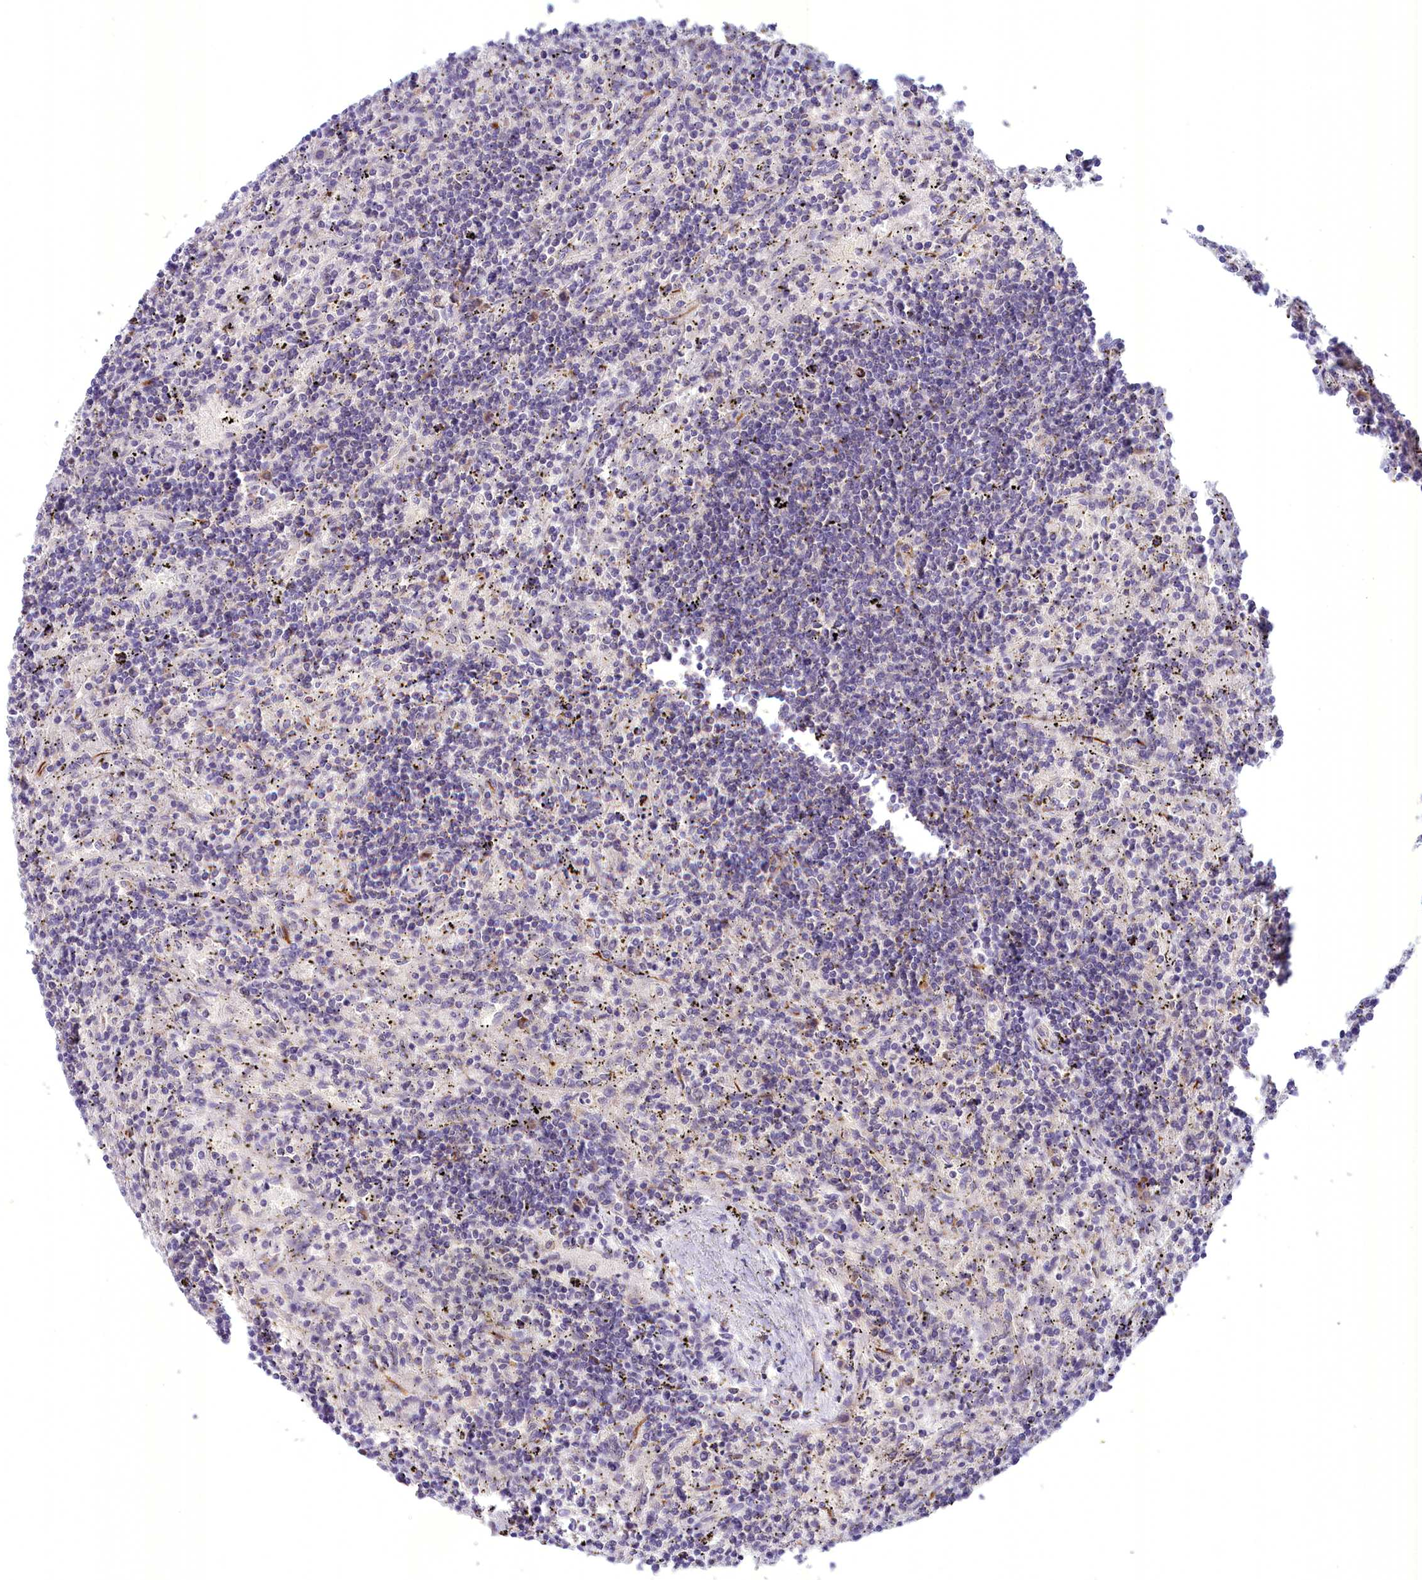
{"staining": {"intensity": "negative", "quantity": "none", "location": "none"}, "tissue": "lymphoma", "cell_type": "Tumor cells", "image_type": "cancer", "snomed": [{"axis": "morphology", "description": "Malignant lymphoma, non-Hodgkin's type, Low grade"}, {"axis": "topography", "description": "Spleen"}], "caption": "Tumor cells show no significant protein staining in low-grade malignant lymphoma, non-Hodgkin's type.", "gene": "FAM149B1", "patient": {"sex": "male", "age": 76}}